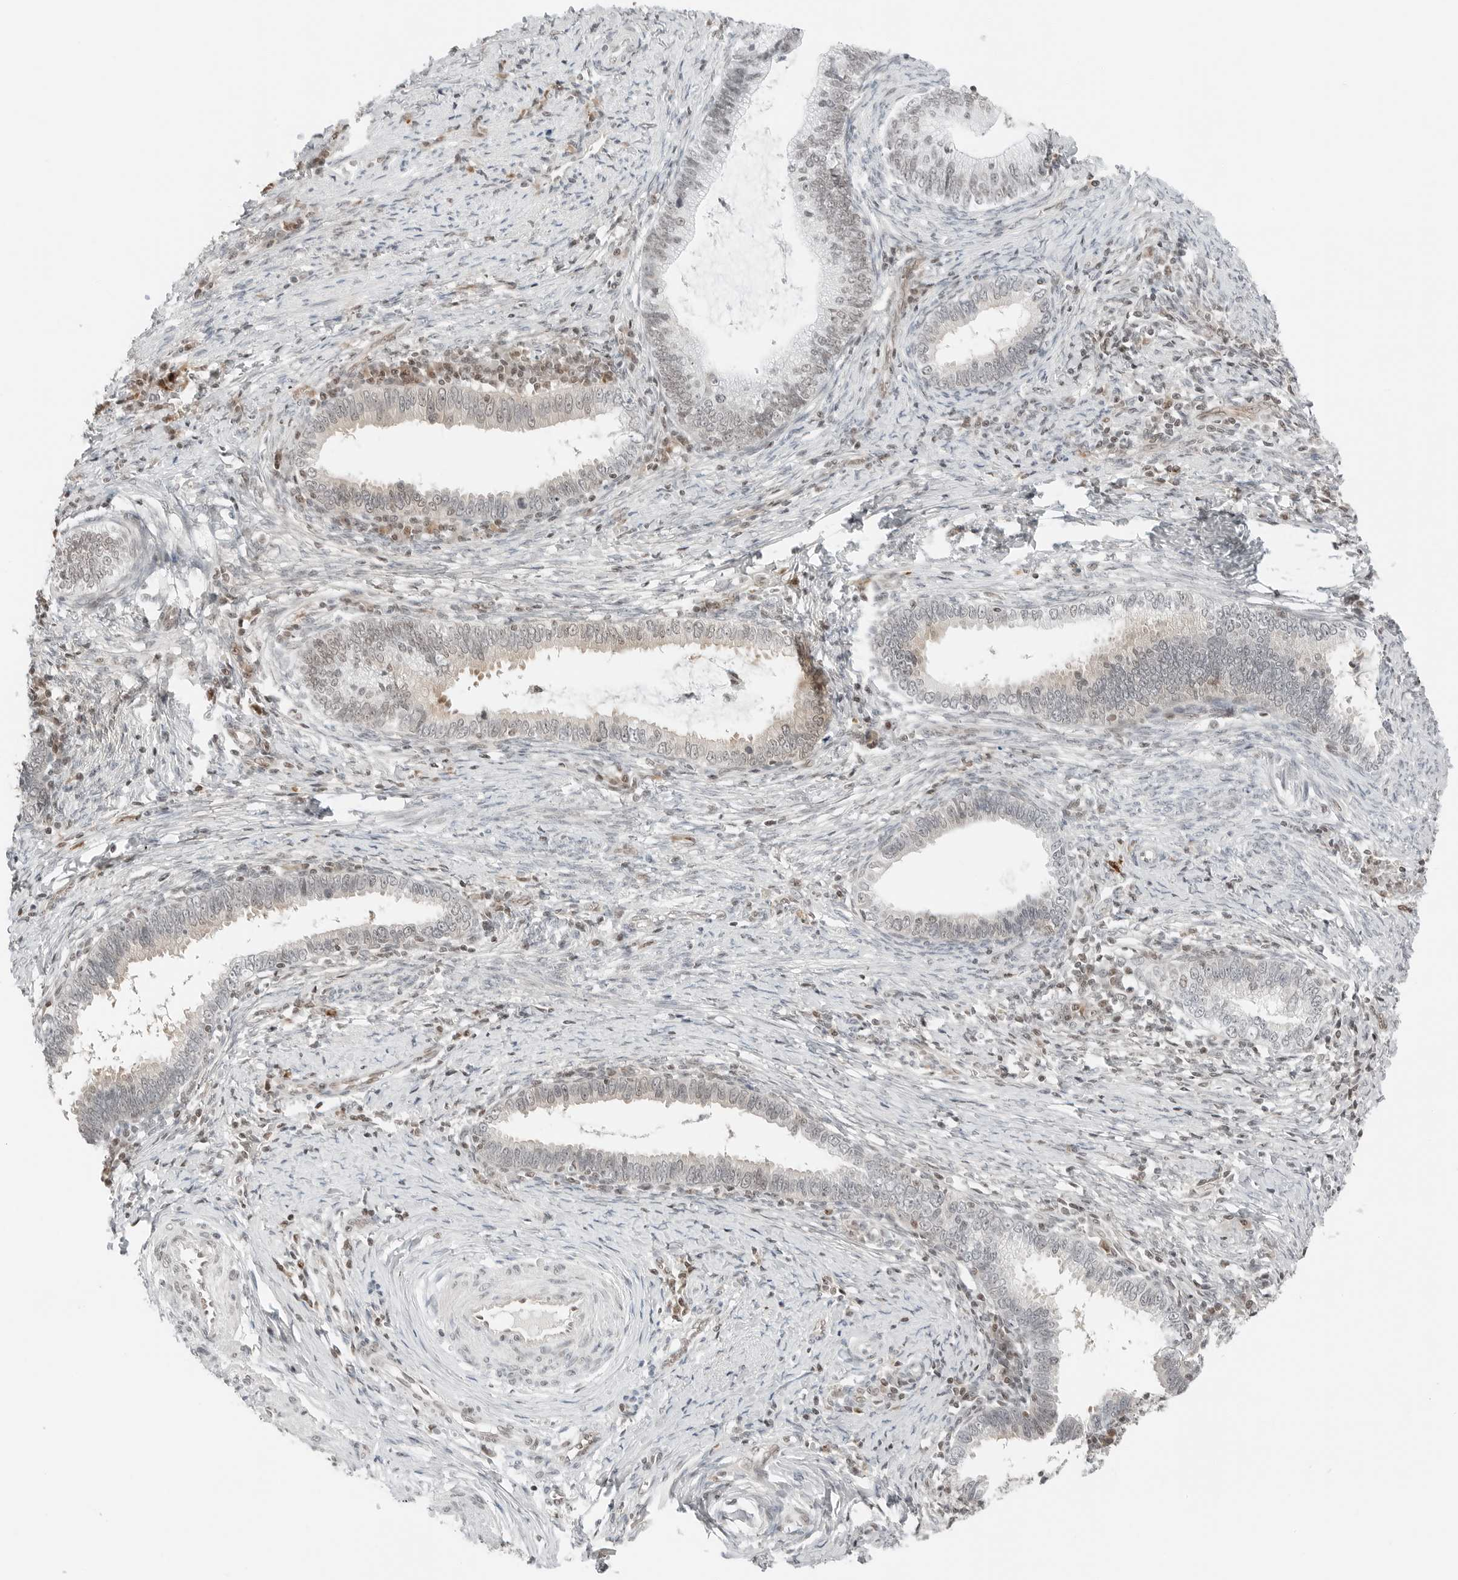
{"staining": {"intensity": "negative", "quantity": "none", "location": "none"}, "tissue": "cervical cancer", "cell_type": "Tumor cells", "image_type": "cancer", "snomed": [{"axis": "morphology", "description": "Adenocarcinoma, NOS"}, {"axis": "topography", "description": "Cervix"}], "caption": "Histopathology image shows no significant protein expression in tumor cells of cervical cancer (adenocarcinoma).", "gene": "CRTC2", "patient": {"sex": "female", "age": 36}}